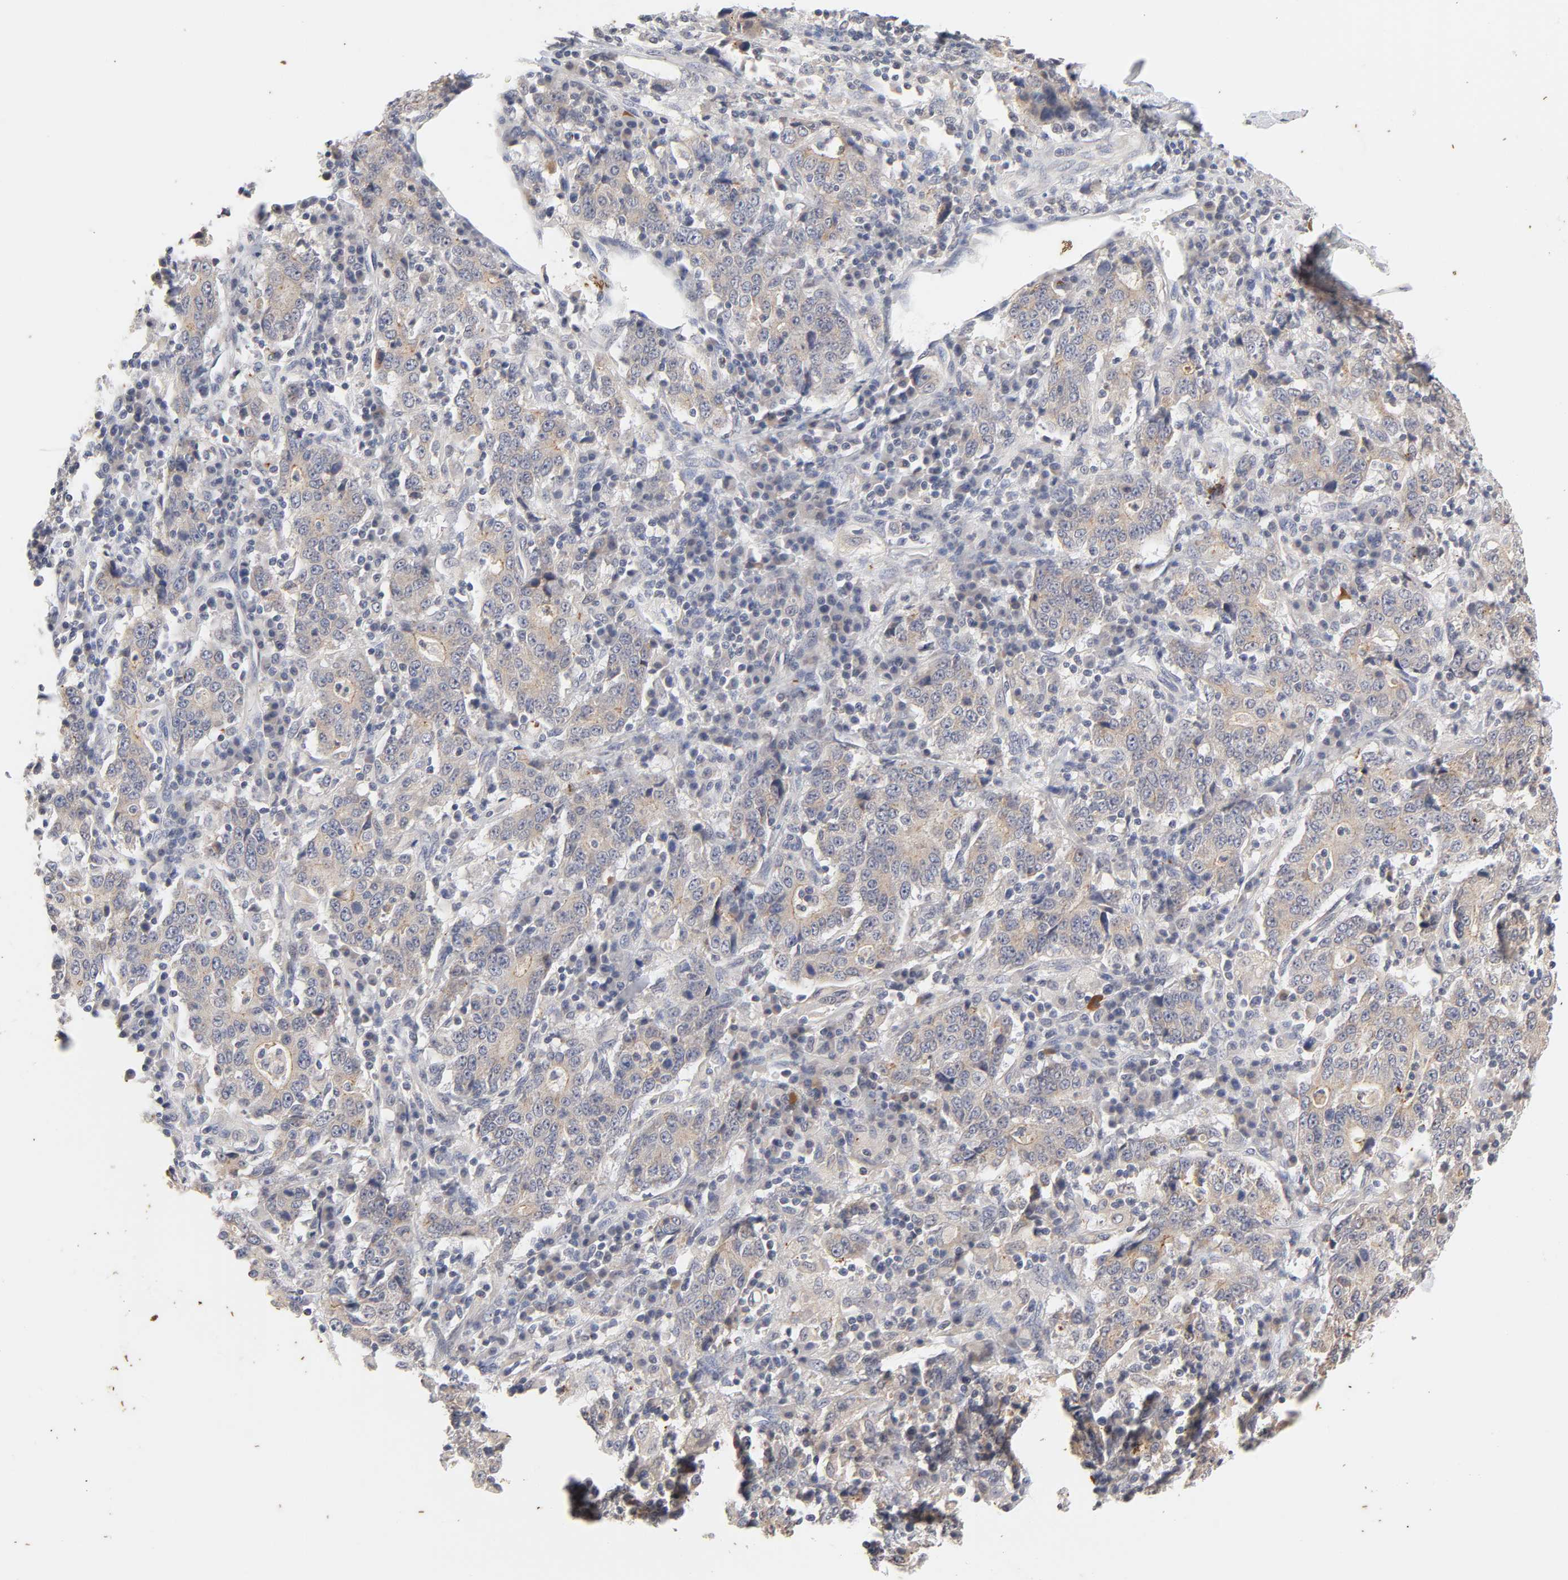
{"staining": {"intensity": "weak", "quantity": ">75%", "location": "cytoplasmic/membranous"}, "tissue": "stomach cancer", "cell_type": "Tumor cells", "image_type": "cancer", "snomed": [{"axis": "morphology", "description": "Normal tissue, NOS"}, {"axis": "morphology", "description": "Adenocarcinoma, NOS"}, {"axis": "topography", "description": "Stomach, upper"}, {"axis": "topography", "description": "Stomach"}], "caption": "Stomach cancer stained for a protein reveals weak cytoplasmic/membranous positivity in tumor cells.", "gene": "CXADR", "patient": {"sex": "male", "age": 59}}